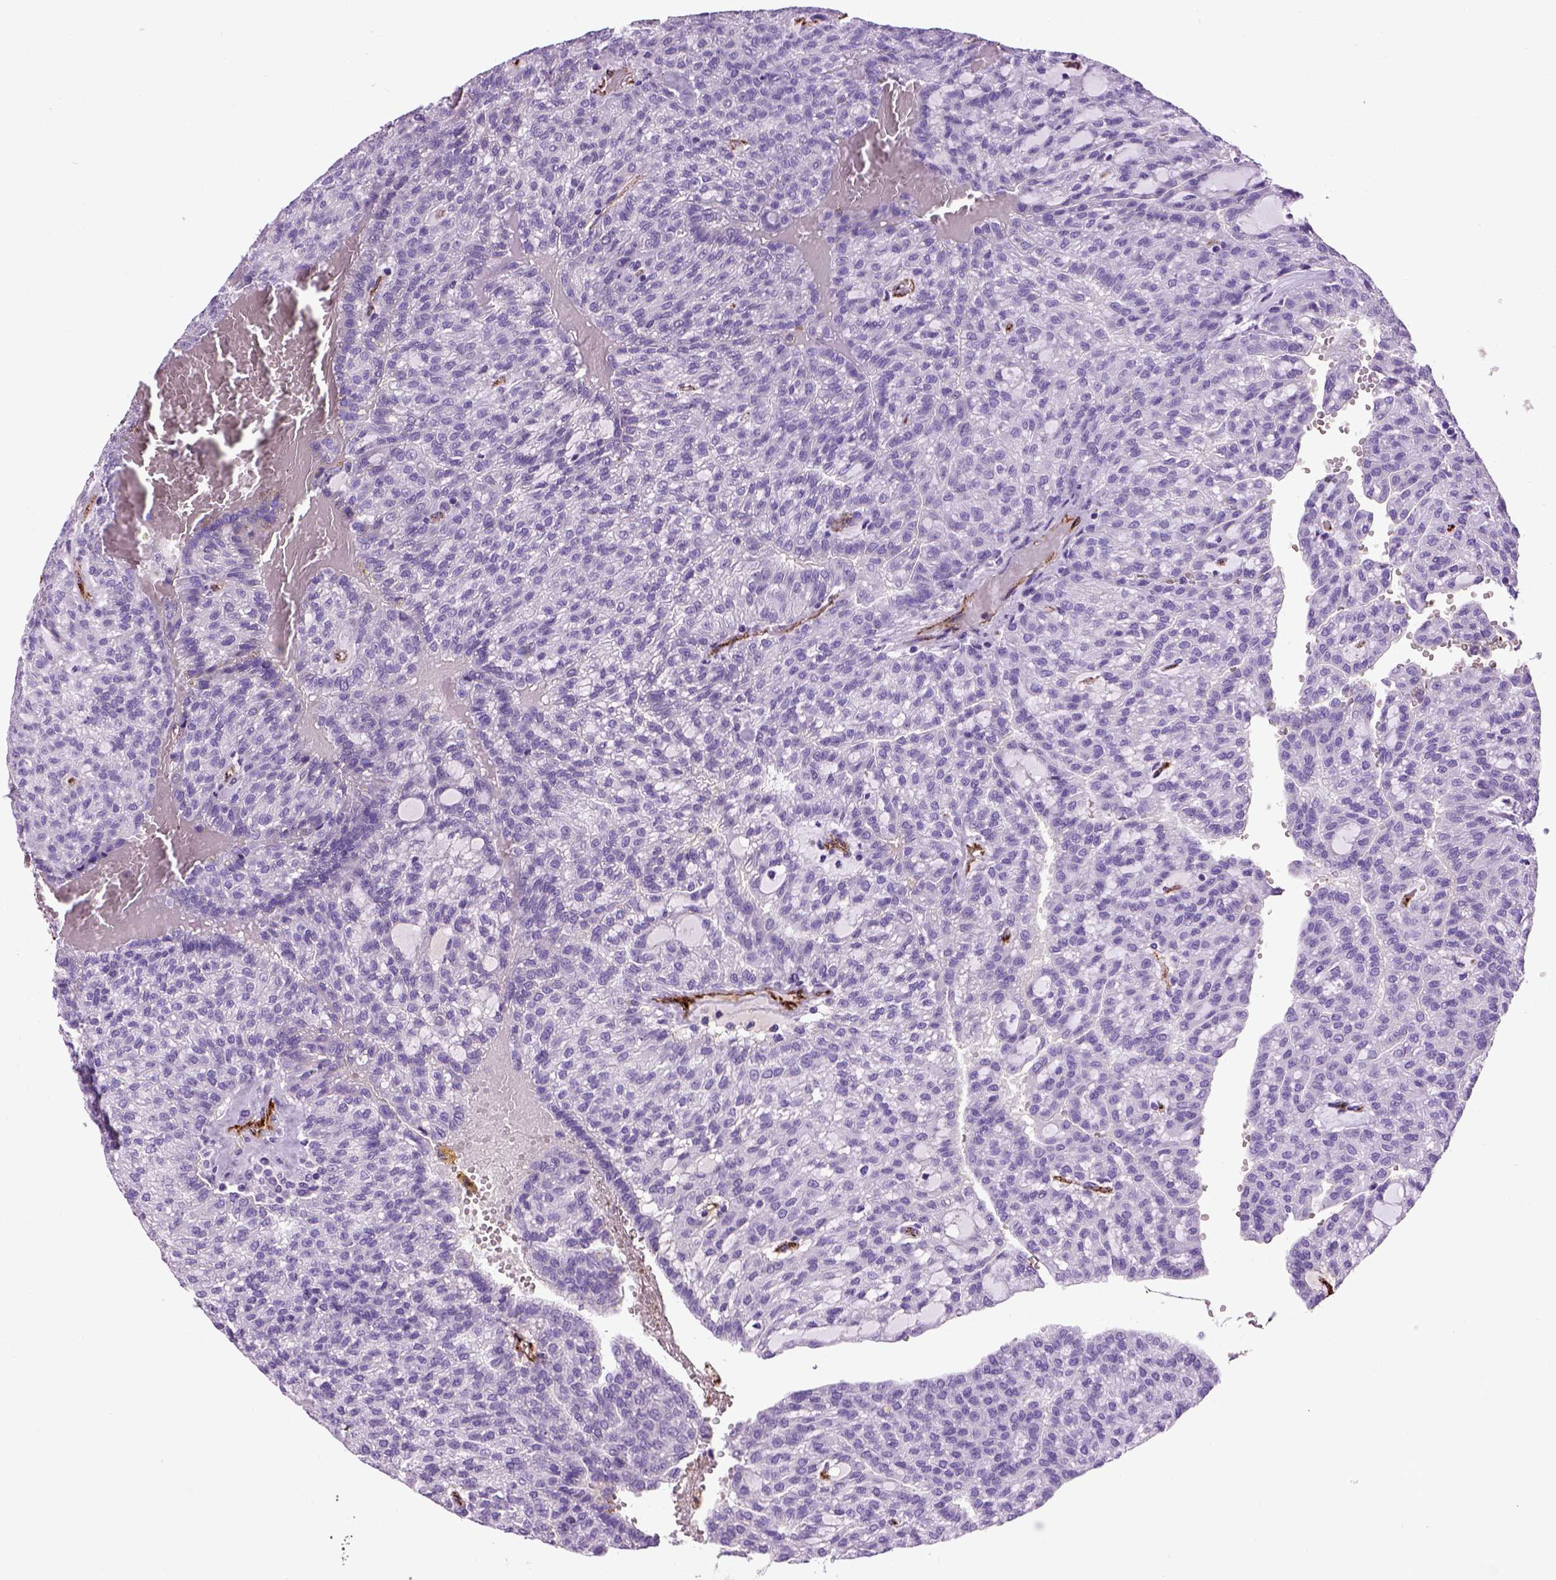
{"staining": {"intensity": "negative", "quantity": "none", "location": "none"}, "tissue": "renal cancer", "cell_type": "Tumor cells", "image_type": "cancer", "snomed": [{"axis": "morphology", "description": "Adenocarcinoma, NOS"}, {"axis": "topography", "description": "Kidney"}], "caption": "Histopathology image shows no significant protein staining in tumor cells of renal cancer.", "gene": "VWF", "patient": {"sex": "male", "age": 63}}